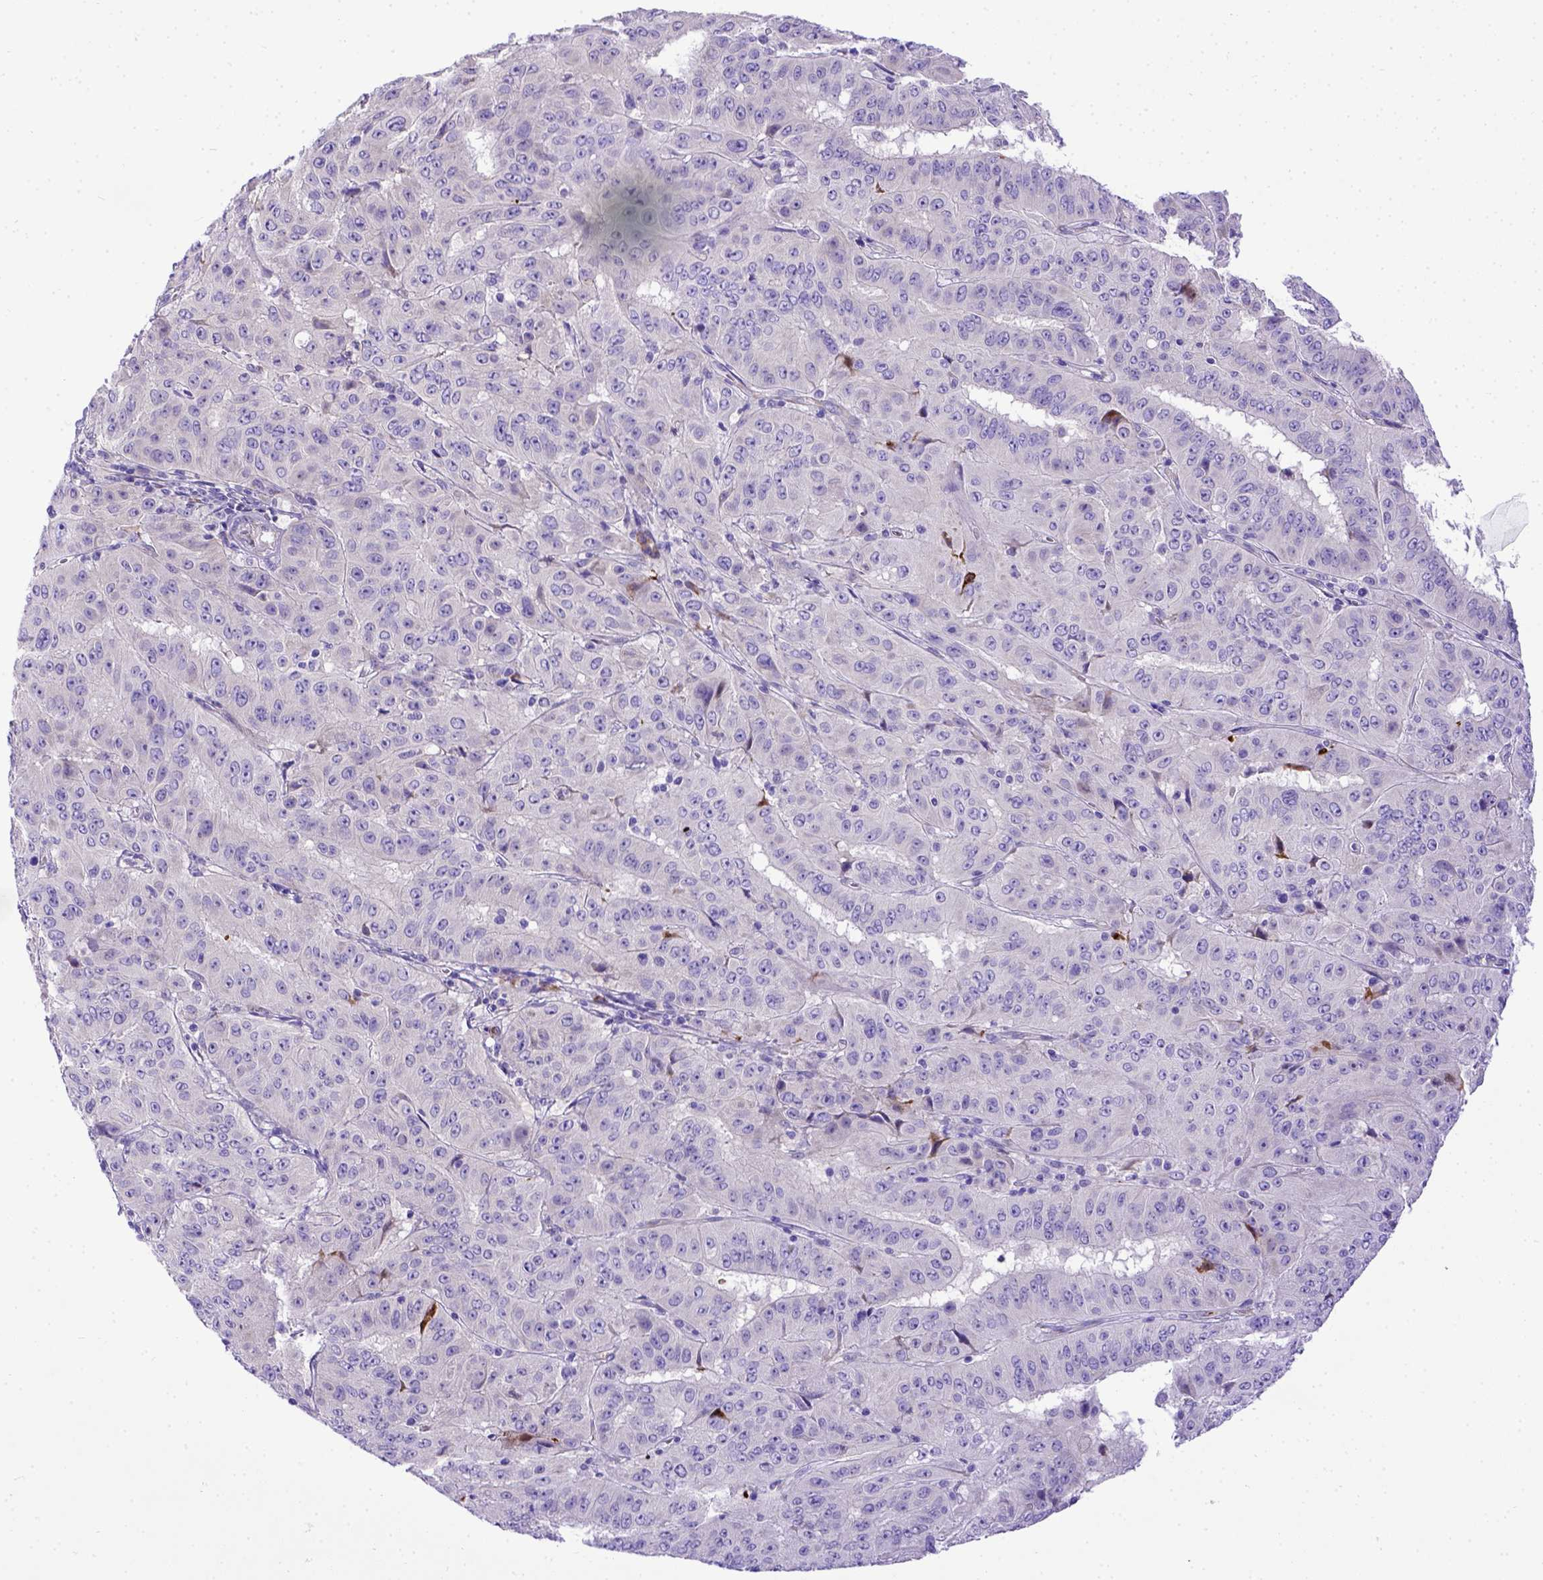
{"staining": {"intensity": "negative", "quantity": "none", "location": "none"}, "tissue": "pancreatic cancer", "cell_type": "Tumor cells", "image_type": "cancer", "snomed": [{"axis": "morphology", "description": "Adenocarcinoma, NOS"}, {"axis": "topography", "description": "Pancreas"}], "caption": "IHC micrograph of human pancreatic cancer (adenocarcinoma) stained for a protein (brown), which demonstrates no positivity in tumor cells. Brightfield microscopy of IHC stained with DAB (brown) and hematoxylin (blue), captured at high magnification.", "gene": "CFAP300", "patient": {"sex": "male", "age": 63}}